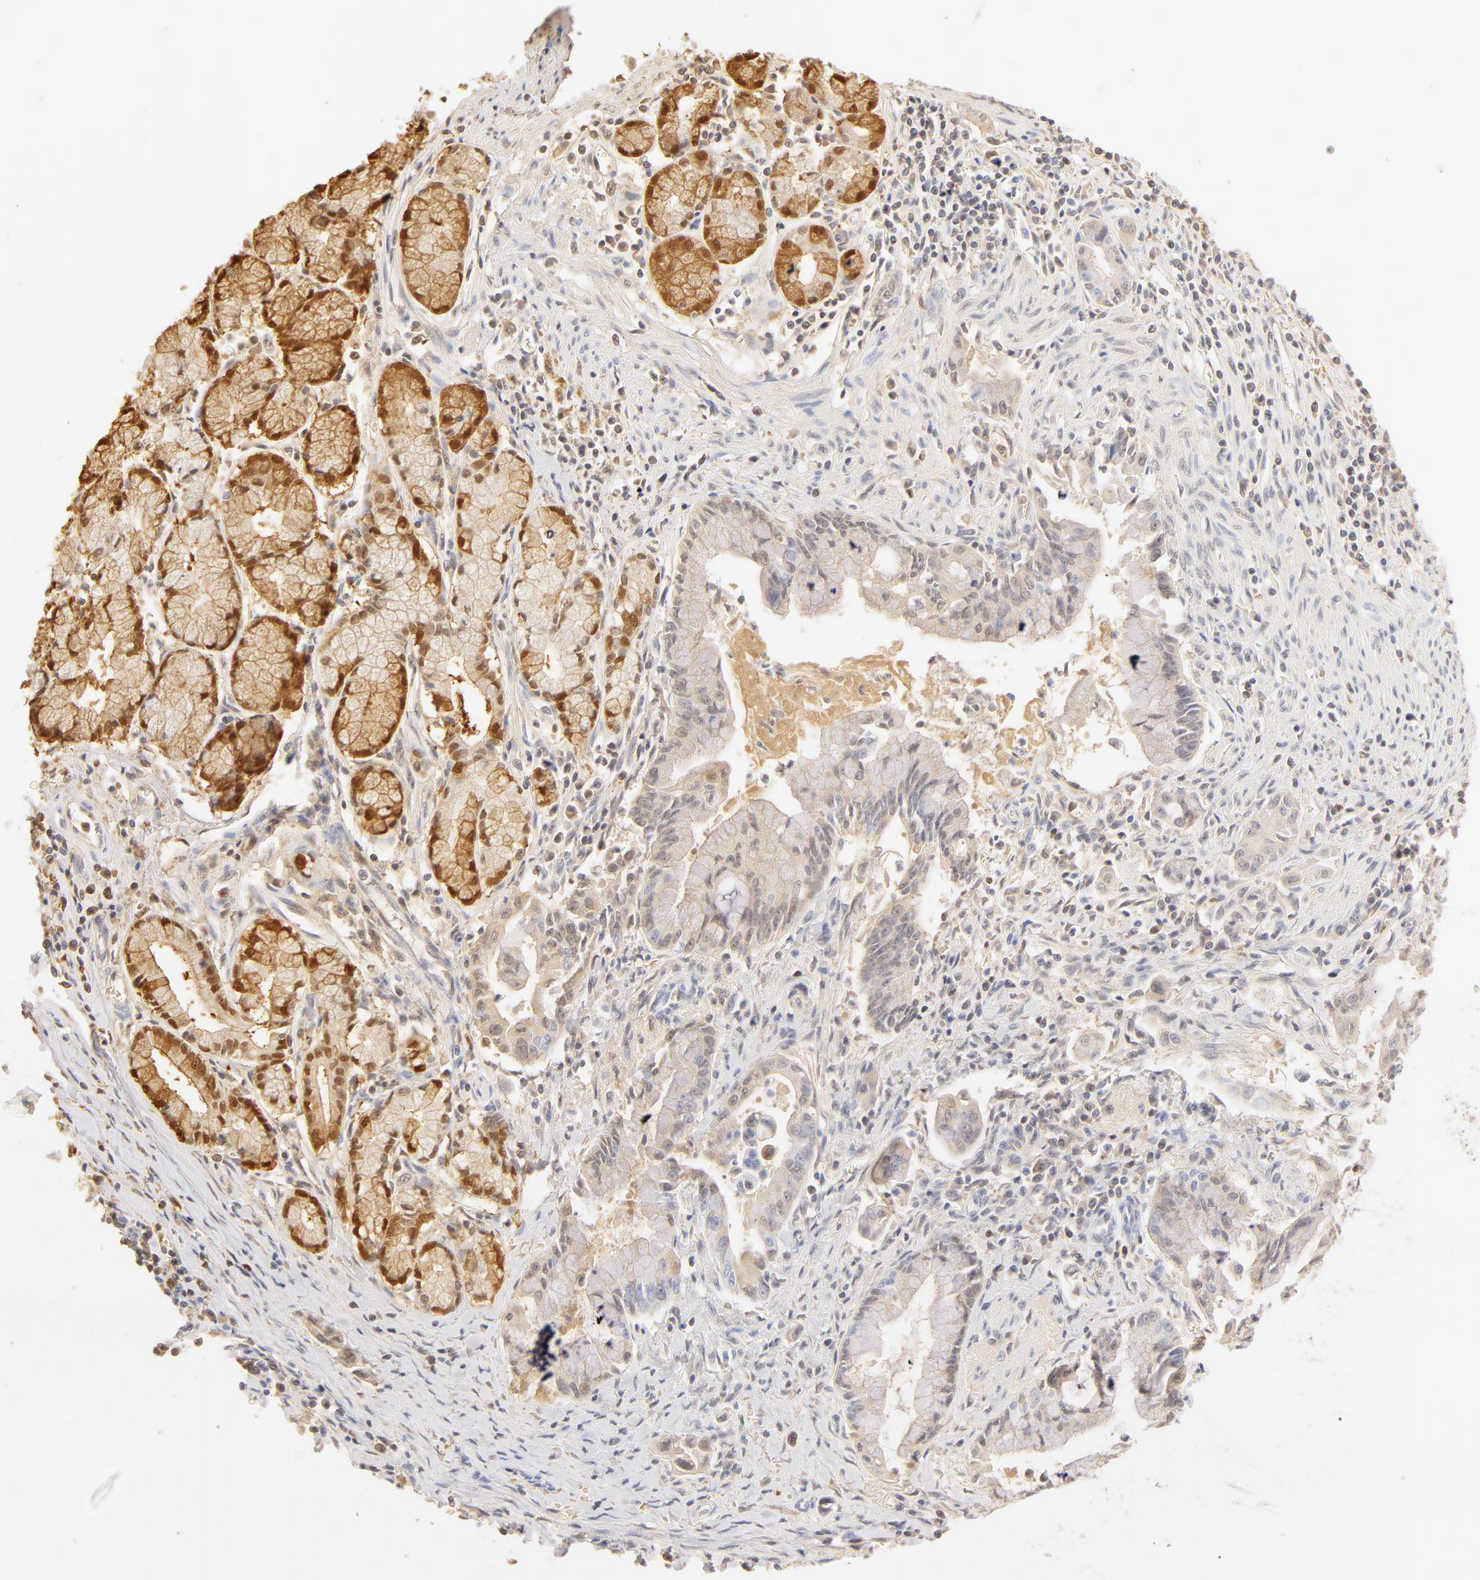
{"staining": {"intensity": "negative", "quantity": "none", "location": "none"}, "tissue": "pancreatic cancer", "cell_type": "Tumor cells", "image_type": "cancer", "snomed": [{"axis": "morphology", "description": "Adenocarcinoma, NOS"}, {"axis": "topography", "description": "Pancreas"}], "caption": "This is an immunohistochemistry (IHC) histopathology image of human adenocarcinoma (pancreatic). There is no positivity in tumor cells.", "gene": "CA2", "patient": {"sex": "male", "age": 59}}